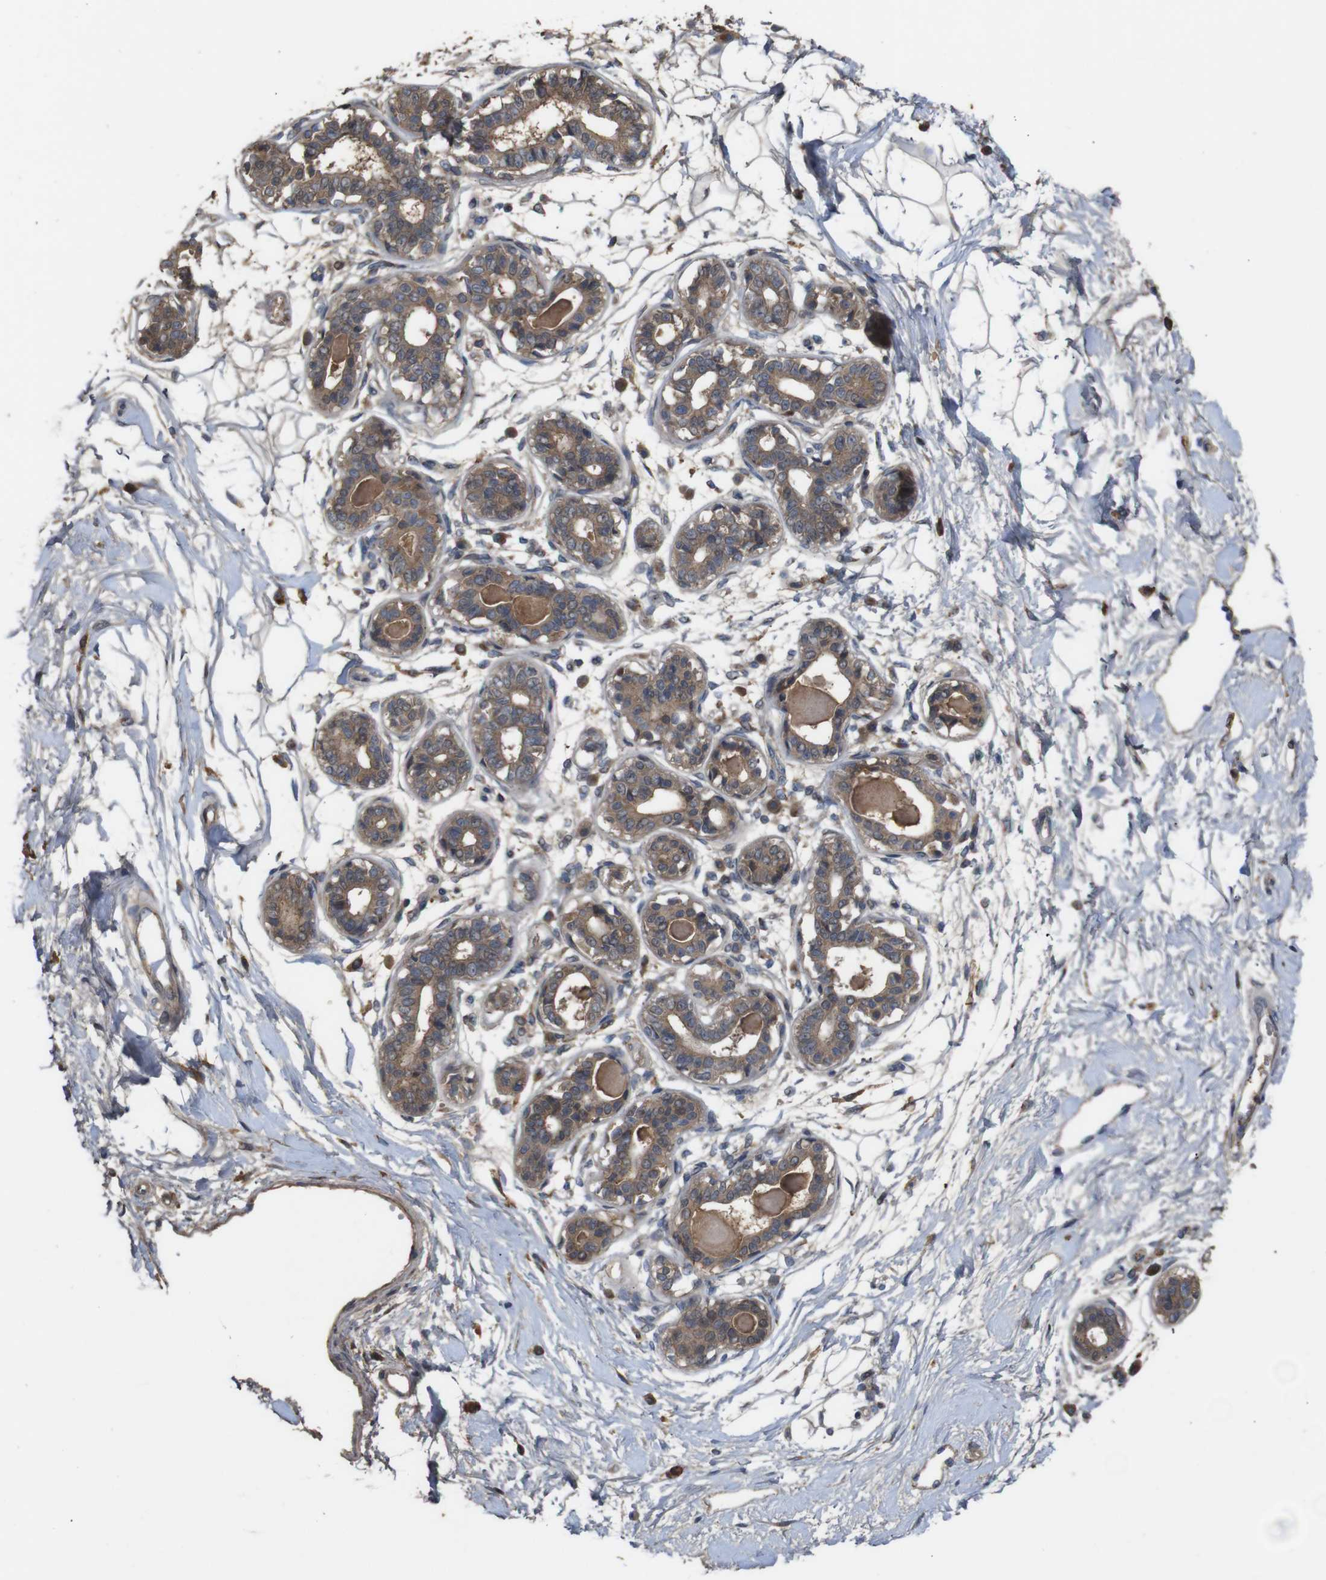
{"staining": {"intensity": "weak", "quantity": ">75%", "location": "cytoplasmic/membranous"}, "tissue": "breast", "cell_type": "Adipocytes", "image_type": "normal", "snomed": [{"axis": "morphology", "description": "Normal tissue, NOS"}, {"axis": "topography", "description": "Breast"}], "caption": "Breast was stained to show a protein in brown. There is low levels of weak cytoplasmic/membranous staining in approximately >75% of adipocytes.", "gene": "PTPN1", "patient": {"sex": "female", "age": 45}}